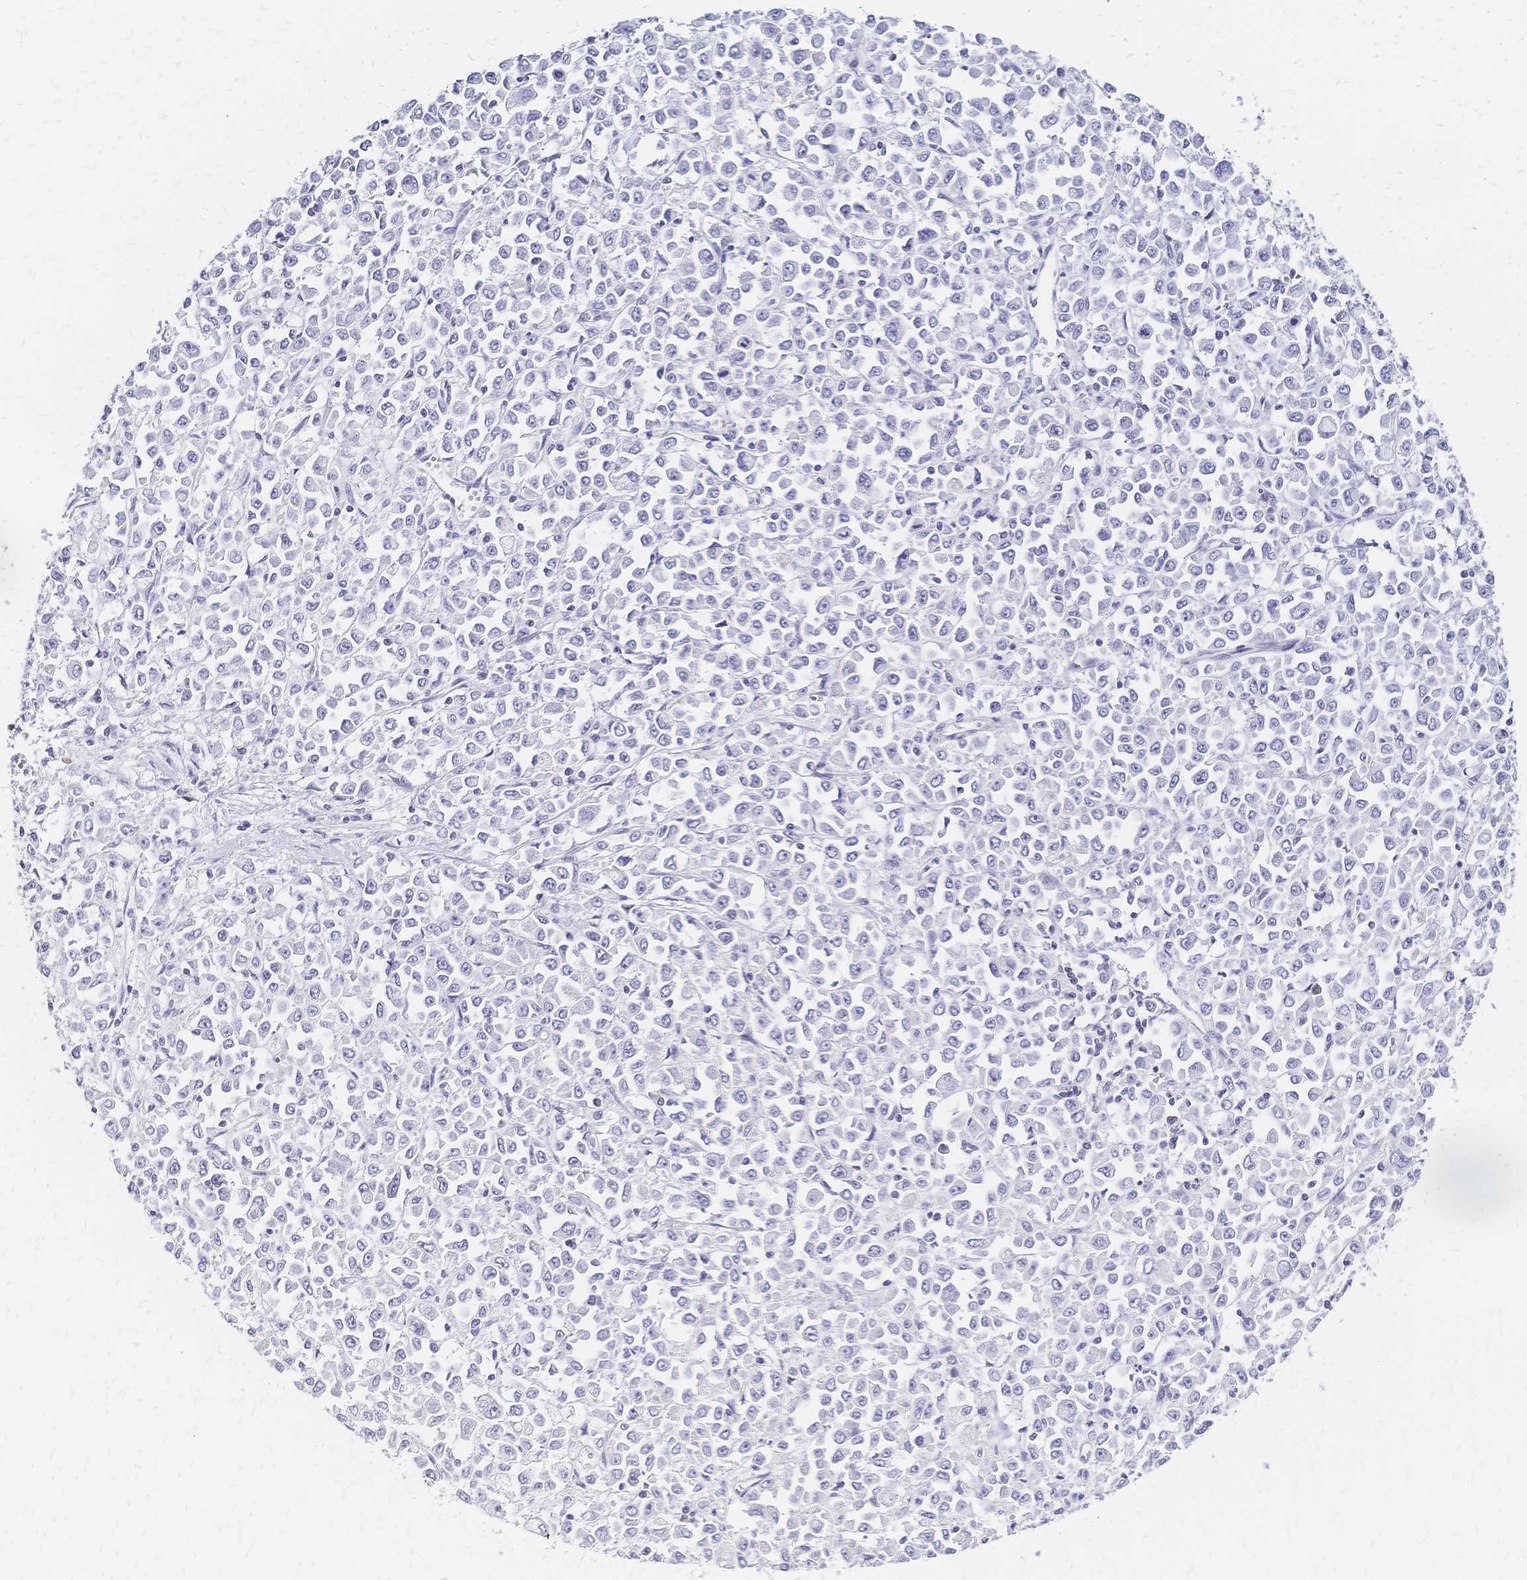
{"staining": {"intensity": "negative", "quantity": "none", "location": "none"}, "tissue": "stomach cancer", "cell_type": "Tumor cells", "image_type": "cancer", "snomed": [{"axis": "morphology", "description": "Adenocarcinoma, NOS"}, {"axis": "topography", "description": "Stomach, upper"}], "caption": "Image shows no significant protein expression in tumor cells of stomach adenocarcinoma.", "gene": "CBX7", "patient": {"sex": "male", "age": 70}}